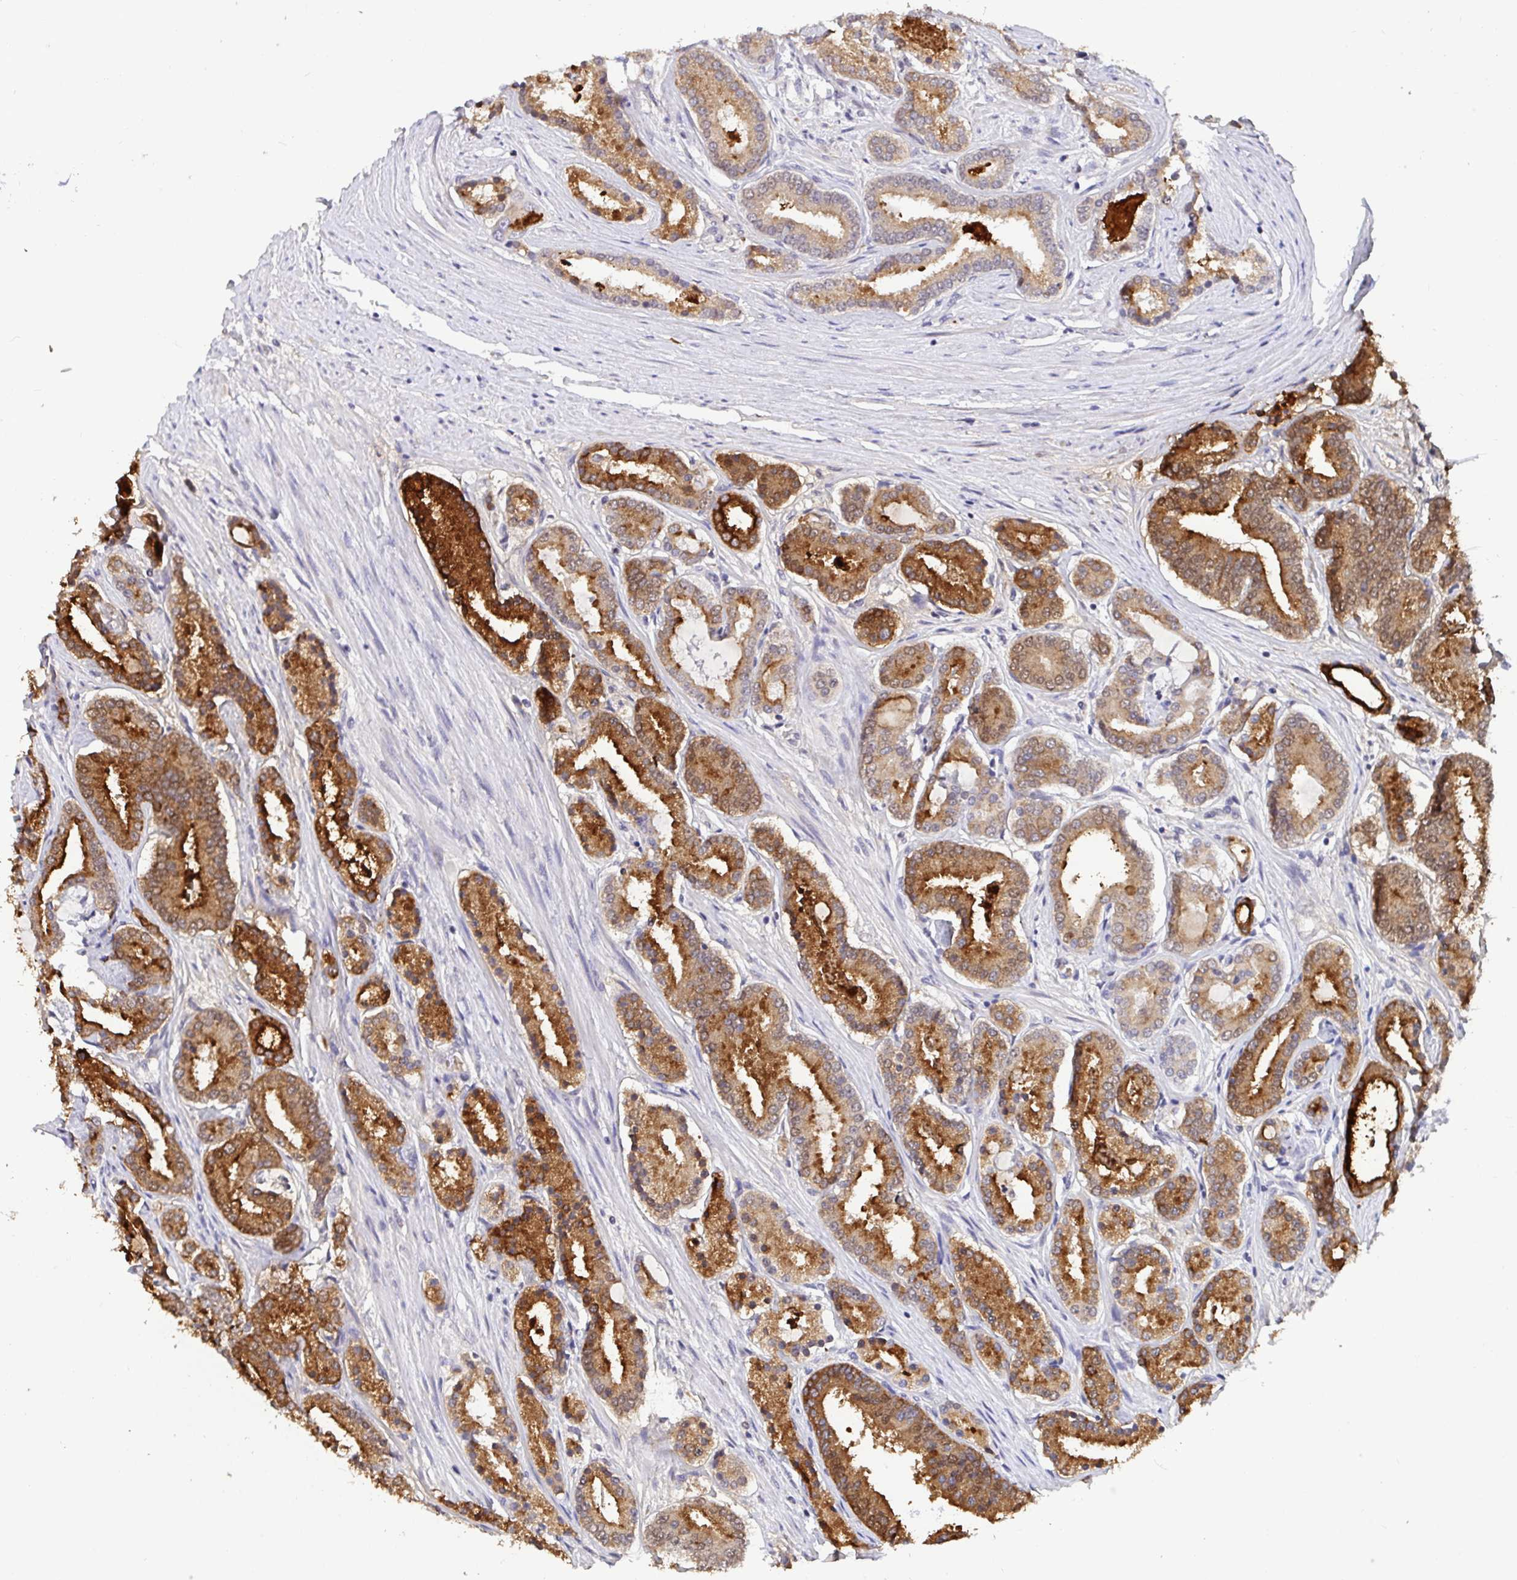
{"staining": {"intensity": "strong", "quantity": ">75%", "location": "cytoplasmic/membranous"}, "tissue": "prostate cancer", "cell_type": "Tumor cells", "image_type": "cancer", "snomed": [{"axis": "morphology", "description": "Adenocarcinoma, High grade"}, {"axis": "topography", "description": "Prostate"}], "caption": "The image displays a brown stain indicating the presence of a protein in the cytoplasmic/membranous of tumor cells in prostate cancer (adenocarcinoma (high-grade)). The protein is stained brown, and the nuclei are stained in blue (DAB (3,3'-diaminobenzidine) IHC with brightfield microscopy, high magnification).", "gene": "WDR72", "patient": {"sex": "male", "age": 63}}